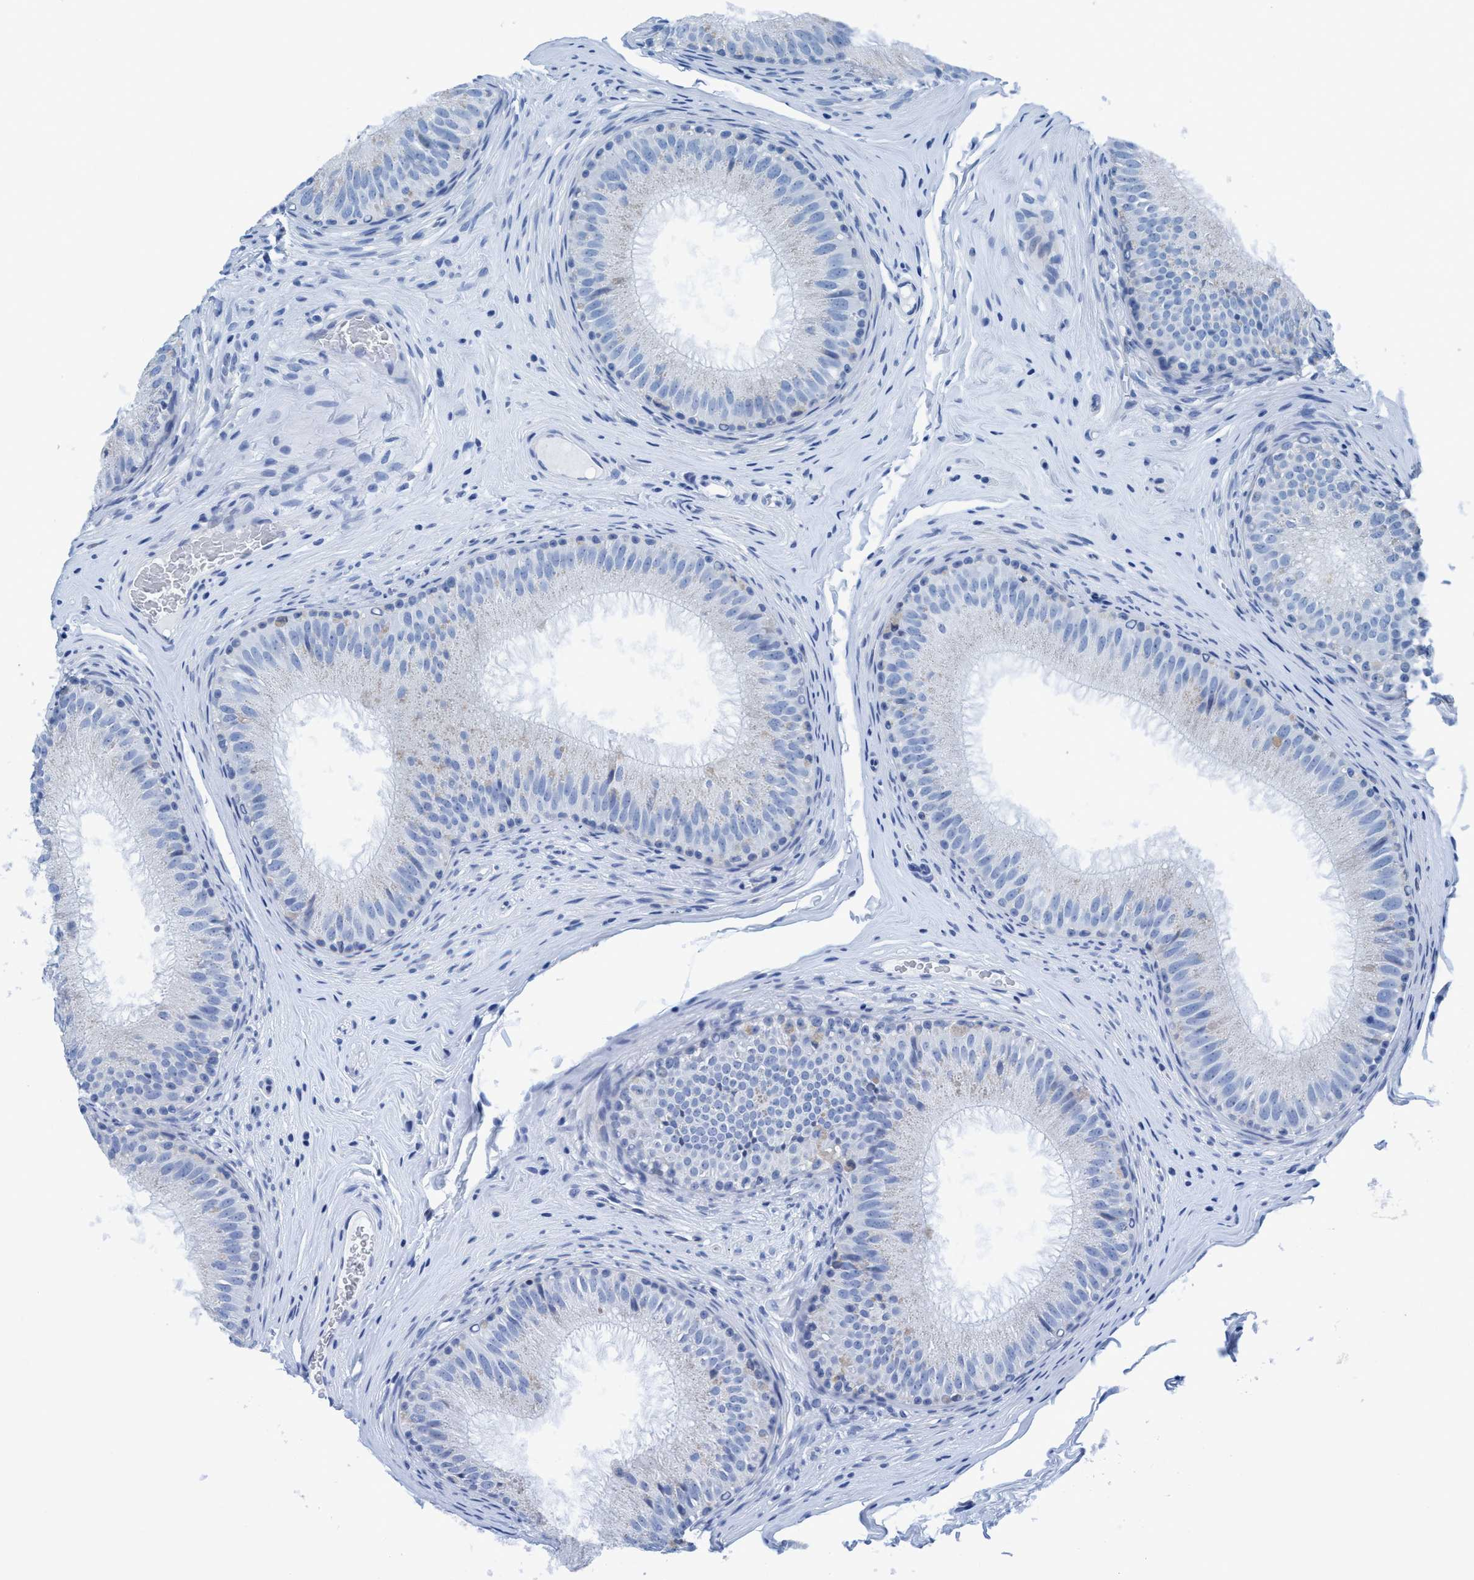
{"staining": {"intensity": "negative", "quantity": "none", "location": "none"}, "tissue": "epididymis", "cell_type": "Glandular cells", "image_type": "normal", "snomed": [{"axis": "morphology", "description": "Normal tissue, NOS"}, {"axis": "topography", "description": "Epididymis"}], "caption": "Immunohistochemistry (IHC) micrograph of normal epididymis: epididymis stained with DAB exhibits no significant protein staining in glandular cells.", "gene": "DNAI1", "patient": {"sex": "male", "age": 32}}